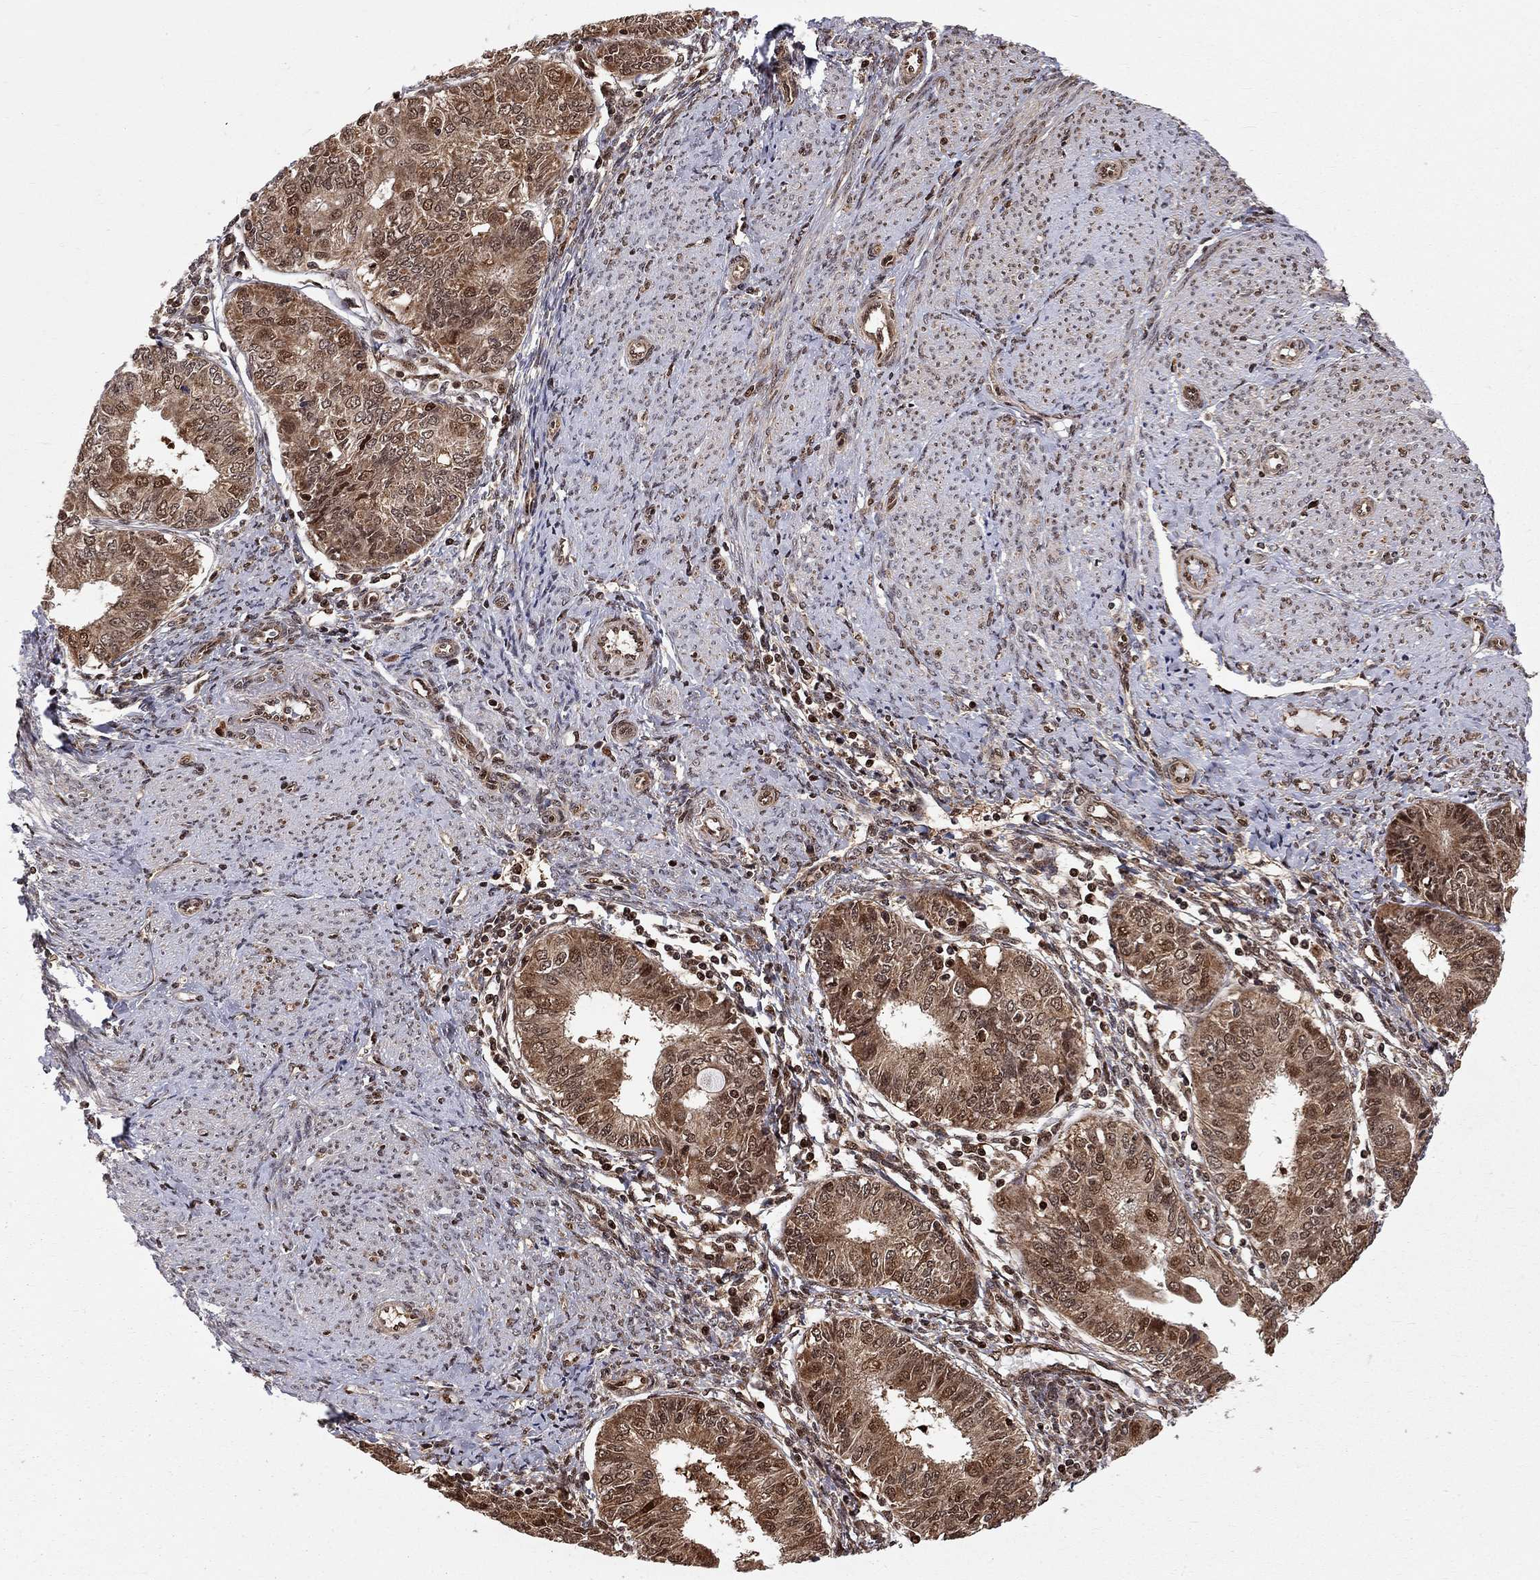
{"staining": {"intensity": "moderate", "quantity": ">75%", "location": "cytoplasmic/membranous"}, "tissue": "endometrial cancer", "cell_type": "Tumor cells", "image_type": "cancer", "snomed": [{"axis": "morphology", "description": "Adenocarcinoma, NOS"}, {"axis": "topography", "description": "Endometrium"}], "caption": "Adenocarcinoma (endometrial) stained with a protein marker demonstrates moderate staining in tumor cells.", "gene": "ELOB", "patient": {"sex": "female", "age": 68}}